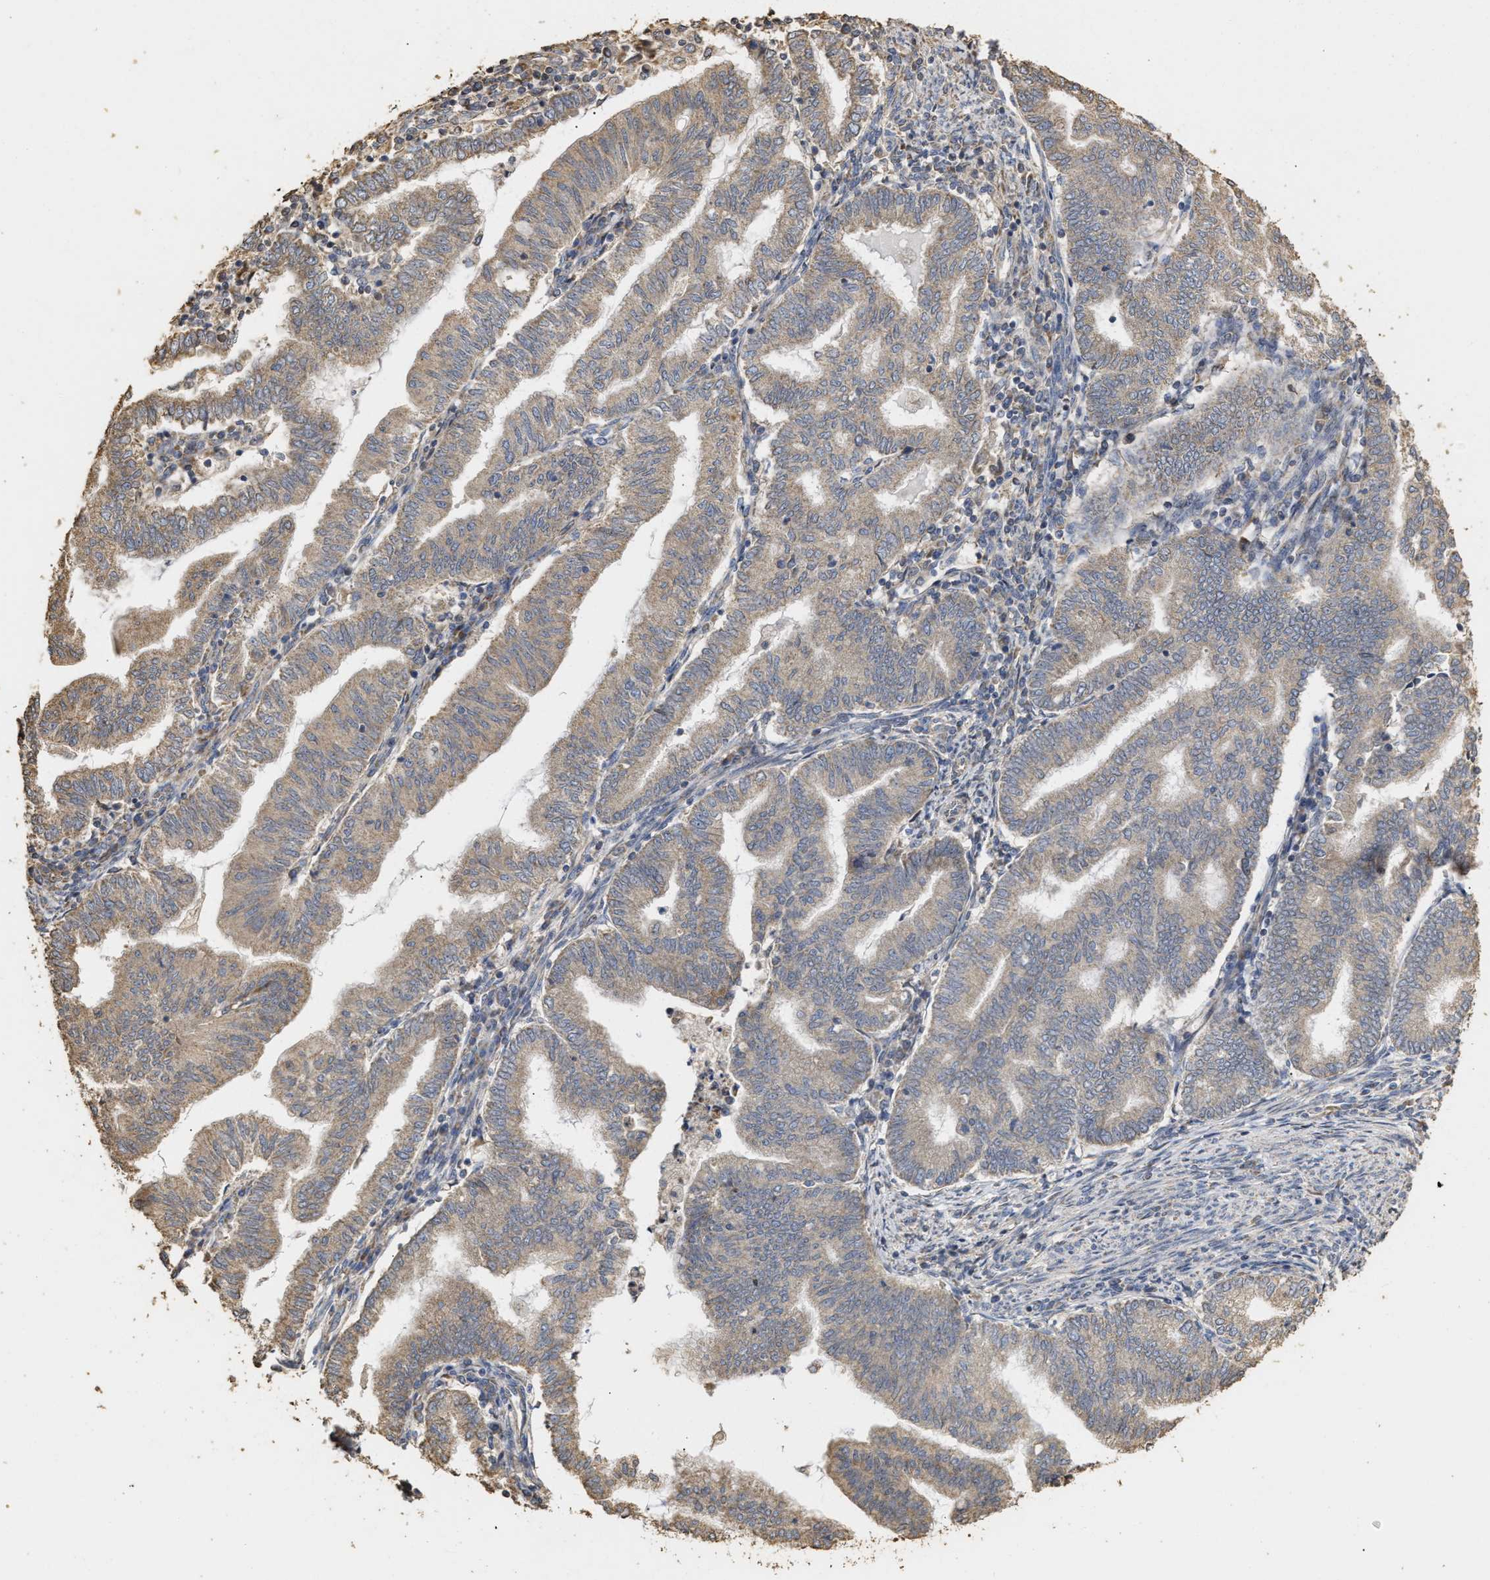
{"staining": {"intensity": "weak", "quantity": ">75%", "location": "cytoplasmic/membranous"}, "tissue": "endometrial cancer", "cell_type": "Tumor cells", "image_type": "cancer", "snomed": [{"axis": "morphology", "description": "Polyp, NOS"}, {"axis": "morphology", "description": "Adenocarcinoma, NOS"}, {"axis": "morphology", "description": "Adenoma, NOS"}, {"axis": "topography", "description": "Endometrium"}], "caption": "Weak cytoplasmic/membranous positivity is present in about >75% of tumor cells in endometrial adenocarcinoma. The protein of interest is stained brown, and the nuclei are stained in blue (DAB IHC with brightfield microscopy, high magnification).", "gene": "NAV1", "patient": {"sex": "female", "age": 79}}